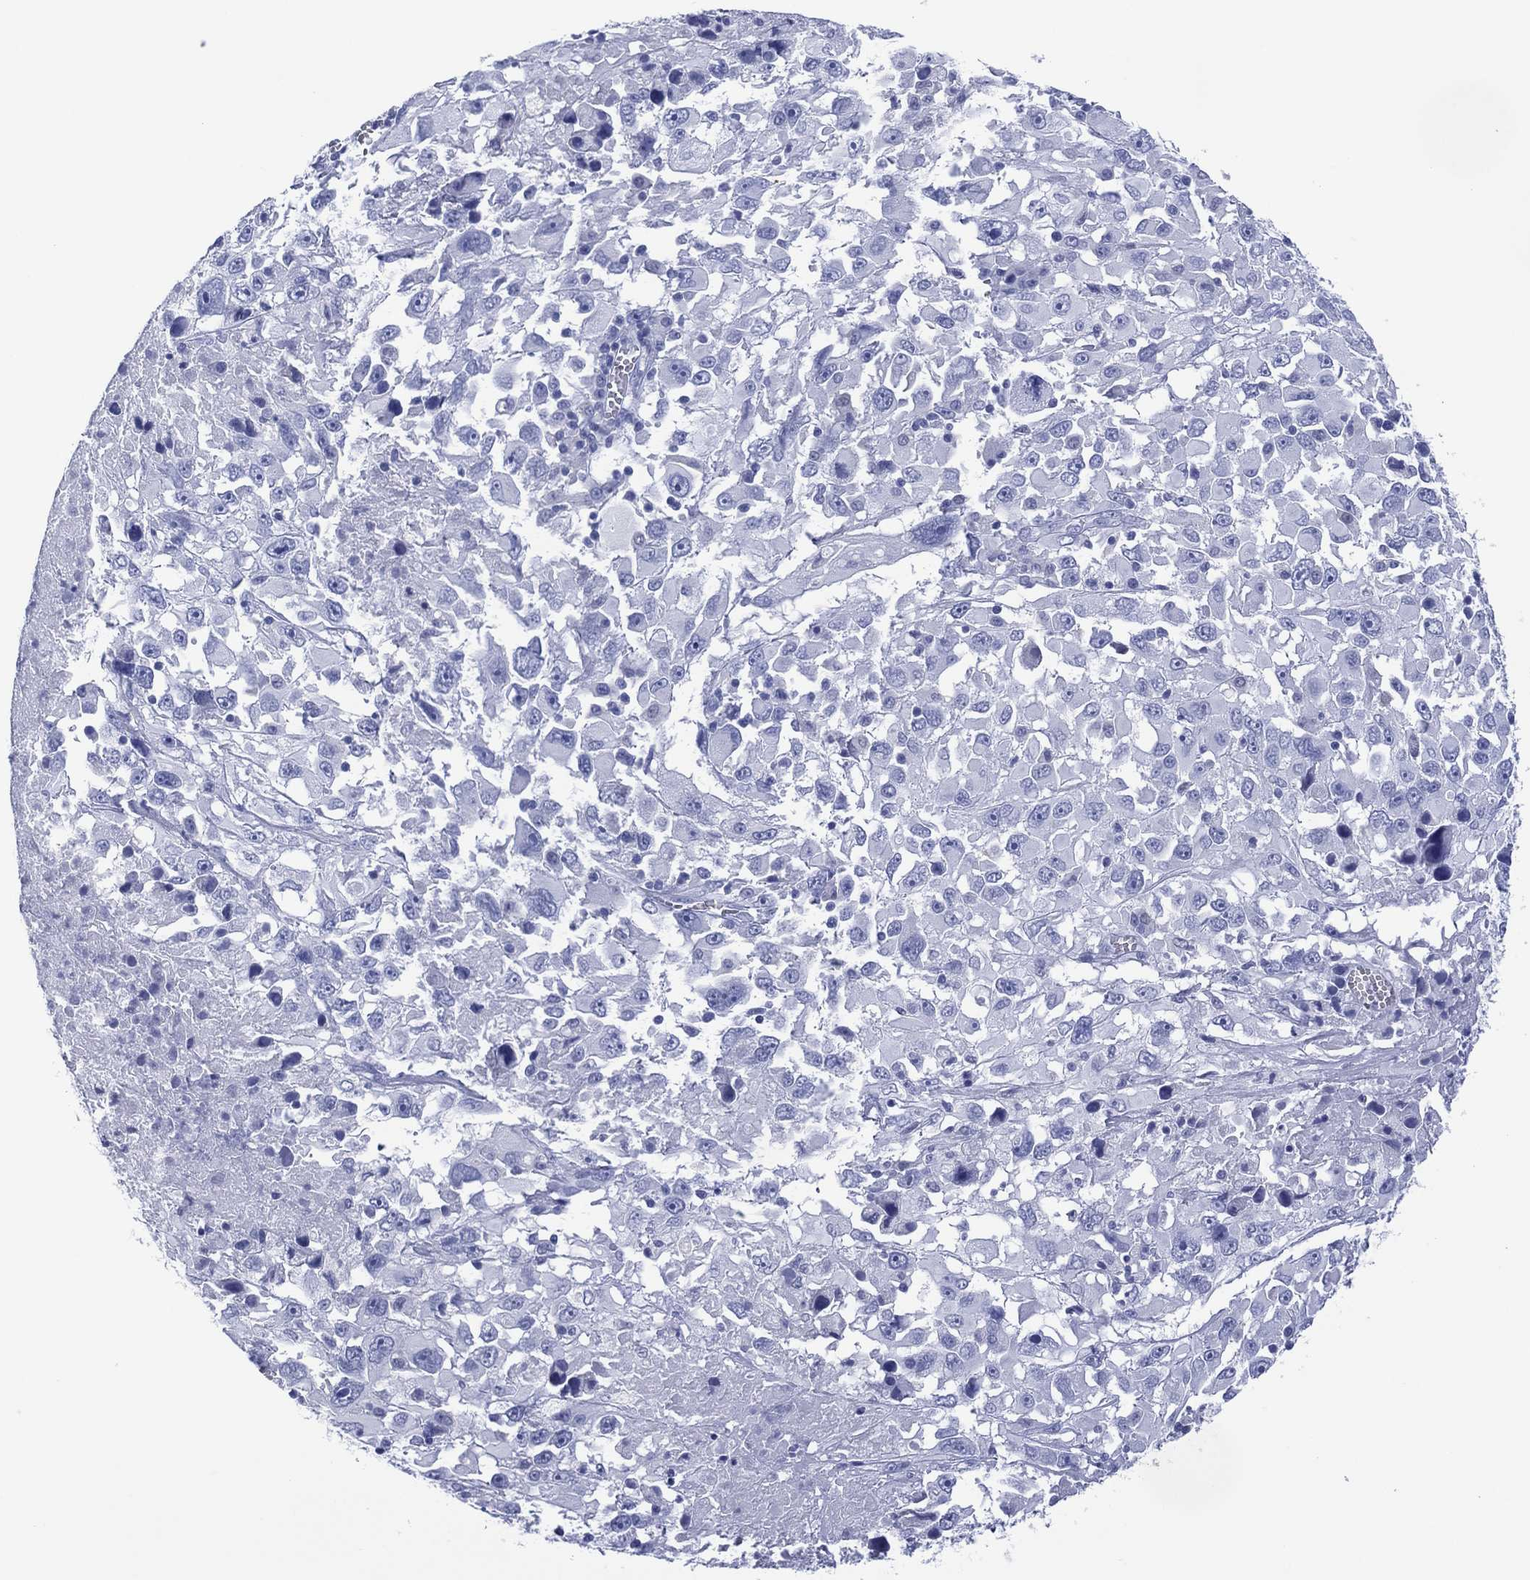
{"staining": {"intensity": "negative", "quantity": "none", "location": "none"}, "tissue": "melanoma", "cell_type": "Tumor cells", "image_type": "cancer", "snomed": [{"axis": "morphology", "description": "Malignant melanoma, Metastatic site"}, {"axis": "topography", "description": "Soft tissue"}], "caption": "Tumor cells are negative for brown protein staining in malignant melanoma (metastatic site).", "gene": "DSG1", "patient": {"sex": "male", "age": 50}}